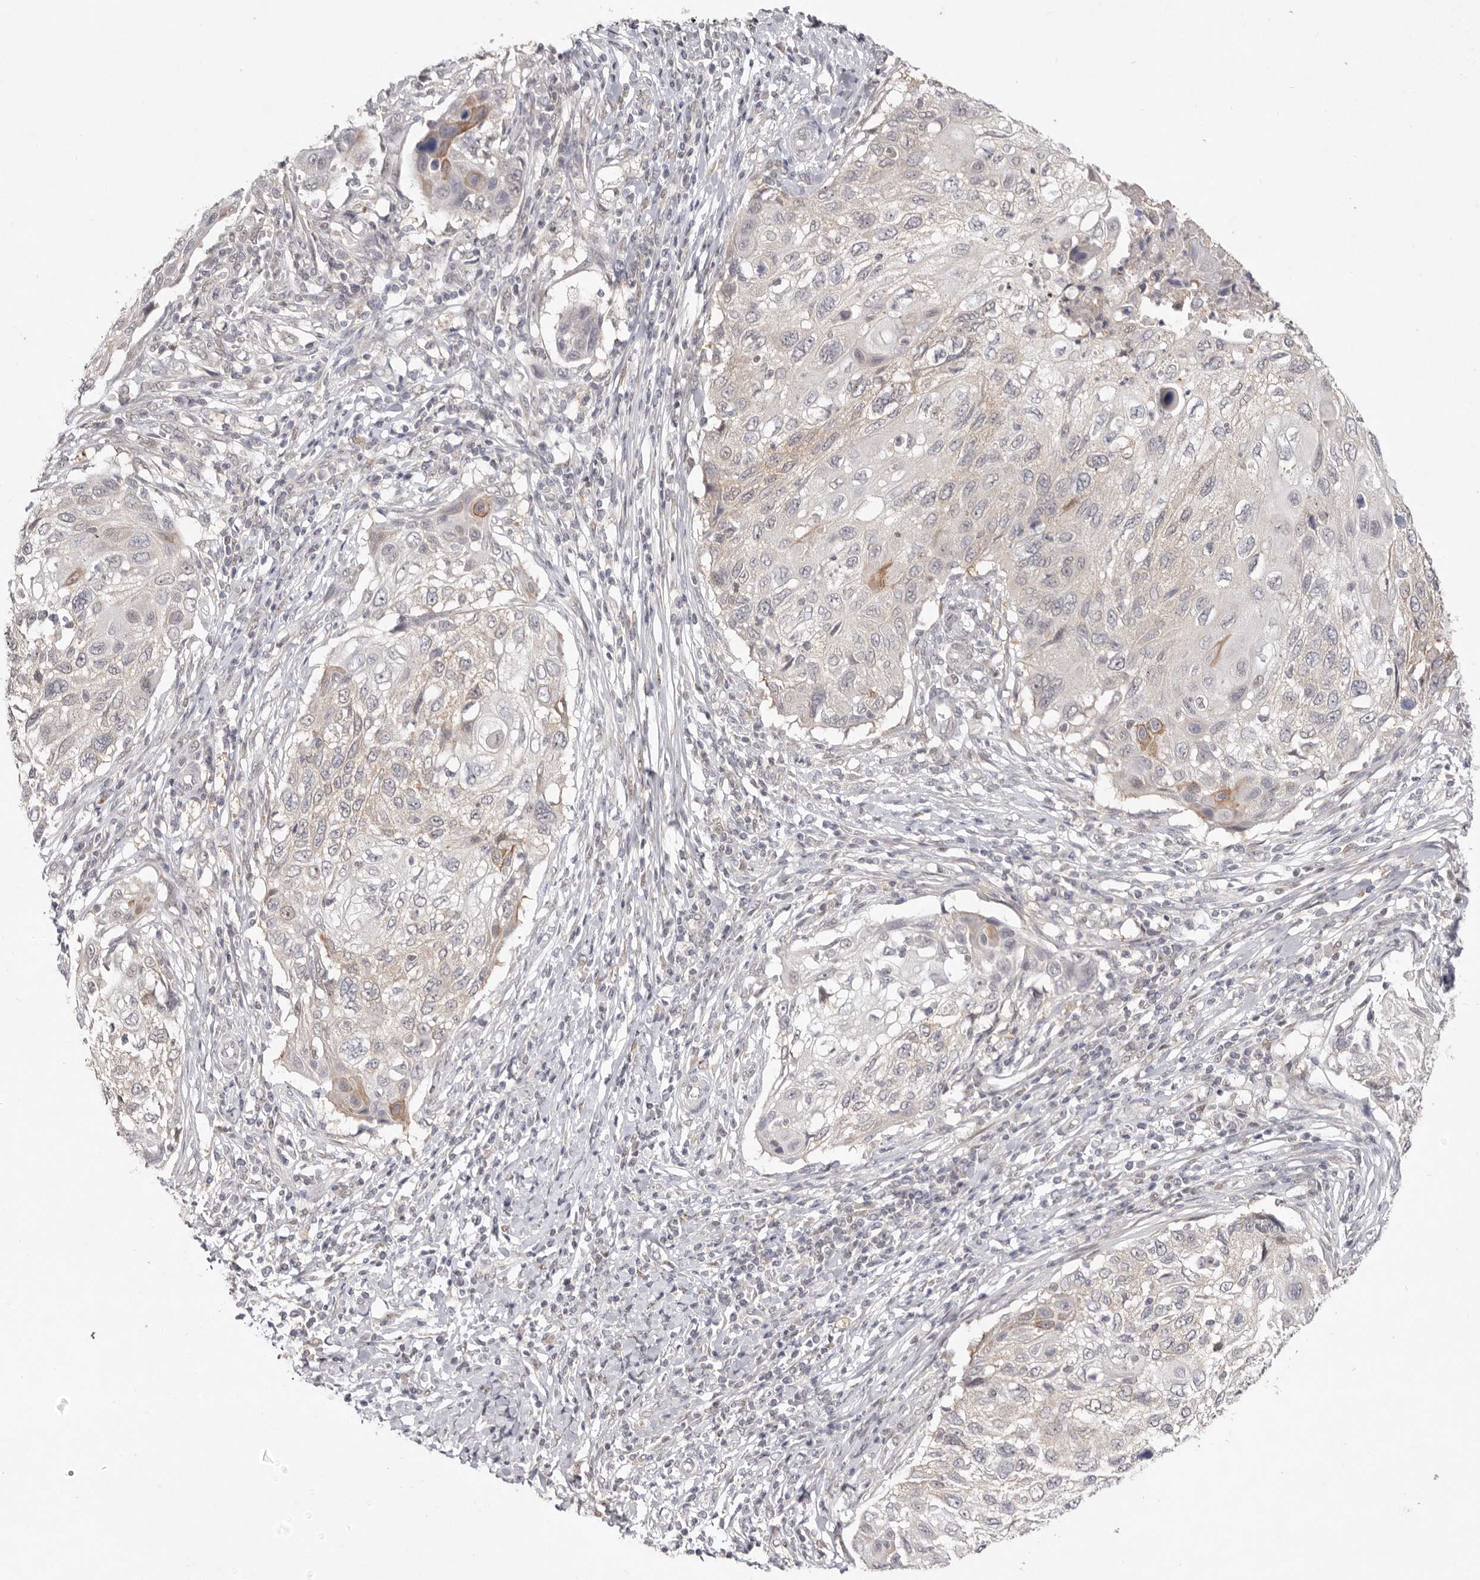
{"staining": {"intensity": "moderate", "quantity": "<25%", "location": "cytoplasmic/membranous"}, "tissue": "cervical cancer", "cell_type": "Tumor cells", "image_type": "cancer", "snomed": [{"axis": "morphology", "description": "Squamous cell carcinoma, NOS"}, {"axis": "topography", "description": "Cervix"}], "caption": "Protein expression analysis of cervical squamous cell carcinoma shows moderate cytoplasmic/membranous staining in approximately <25% of tumor cells.", "gene": "TADA1", "patient": {"sex": "female", "age": 70}}